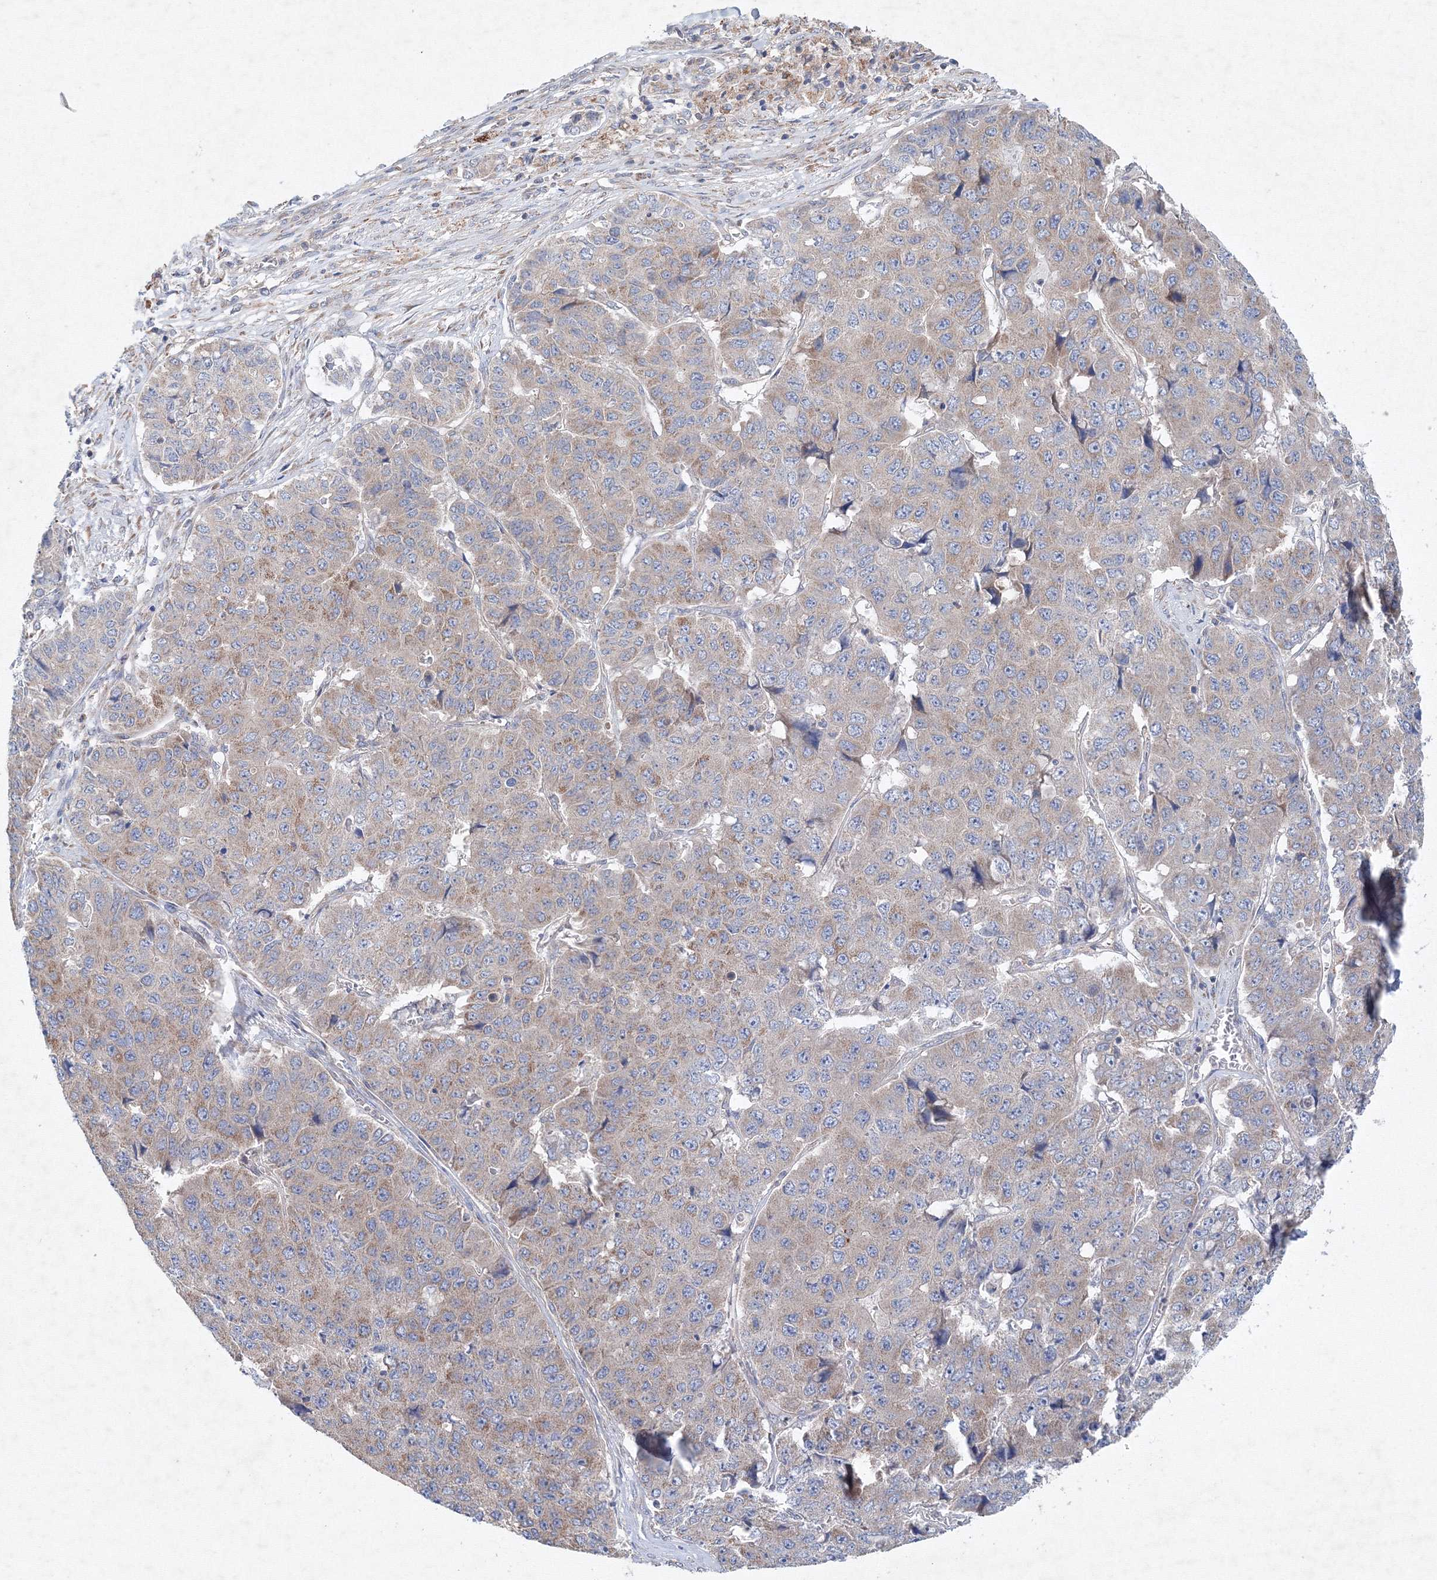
{"staining": {"intensity": "weak", "quantity": ">75%", "location": "cytoplasmic/membranous"}, "tissue": "pancreatic cancer", "cell_type": "Tumor cells", "image_type": "cancer", "snomed": [{"axis": "morphology", "description": "Adenocarcinoma, NOS"}, {"axis": "topography", "description": "Pancreas"}], "caption": "The immunohistochemical stain highlights weak cytoplasmic/membranous staining in tumor cells of pancreatic cancer (adenocarcinoma) tissue.", "gene": "WDR49", "patient": {"sex": "male", "age": 50}}